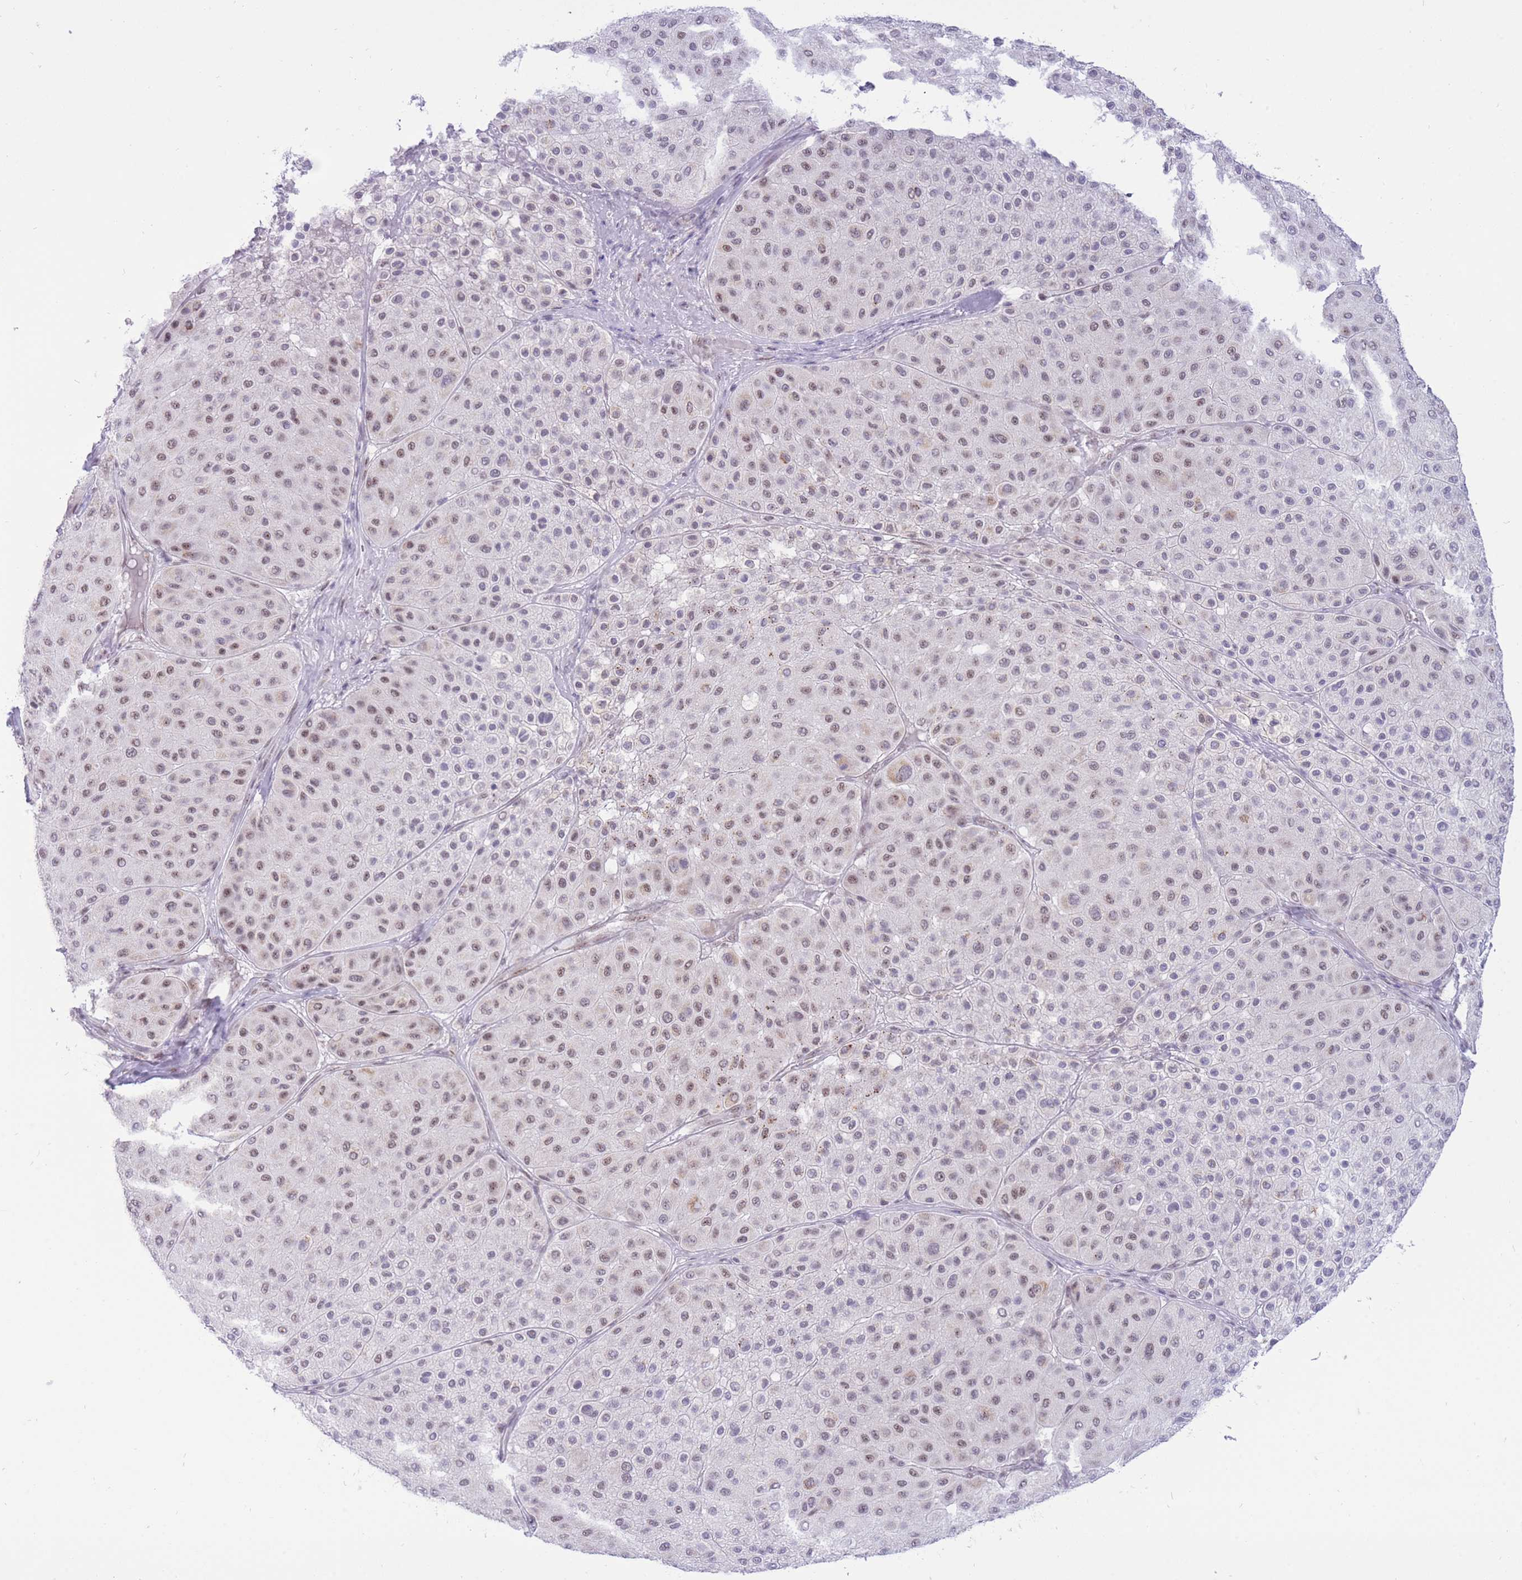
{"staining": {"intensity": "moderate", "quantity": "25%-75%", "location": "nuclear"}, "tissue": "melanoma", "cell_type": "Tumor cells", "image_type": "cancer", "snomed": [{"axis": "morphology", "description": "Malignant melanoma, Metastatic site"}, {"axis": "topography", "description": "Smooth muscle"}], "caption": "Immunohistochemical staining of human malignant melanoma (metastatic site) reveals medium levels of moderate nuclear protein positivity in approximately 25%-75% of tumor cells.", "gene": "CYP2B6", "patient": {"sex": "male", "age": 41}}